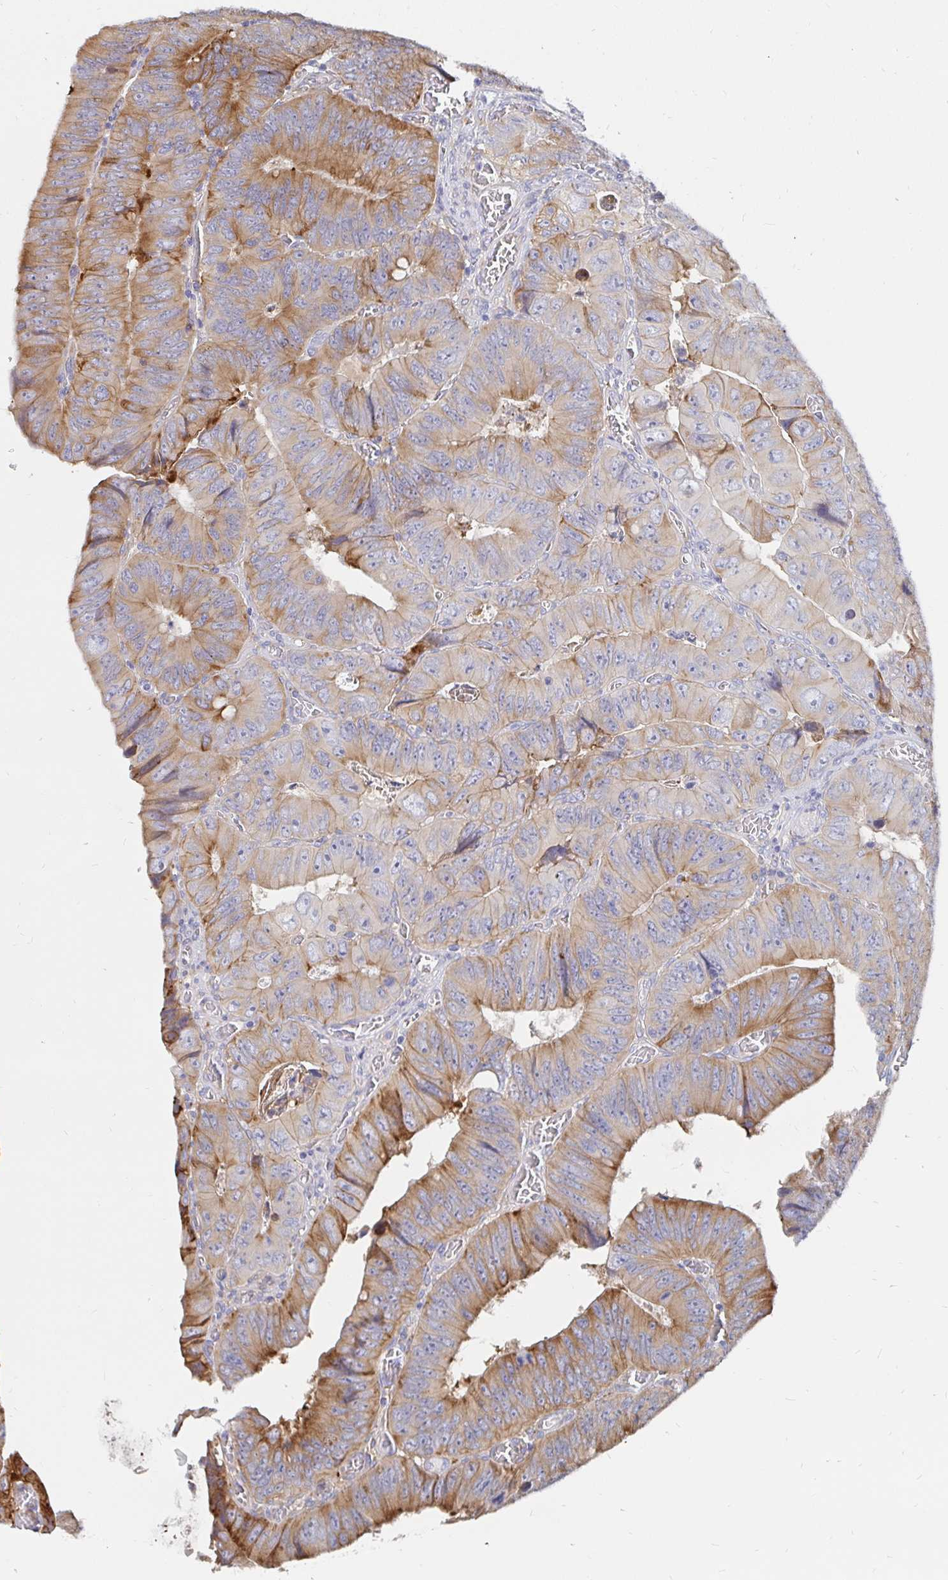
{"staining": {"intensity": "moderate", "quantity": ">75%", "location": "cytoplasmic/membranous"}, "tissue": "colorectal cancer", "cell_type": "Tumor cells", "image_type": "cancer", "snomed": [{"axis": "morphology", "description": "Adenocarcinoma, NOS"}, {"axis": "topography", "description": "Colon"}], "caption": "Immunohistochemical staining of human colorectal cancer demonstrates medium levels of moderate cytoplasmic/membranous positivity in about >75% of tumor cells.", "gene": "KCTD19", "patient": {"sex": "female", "age": 84}}